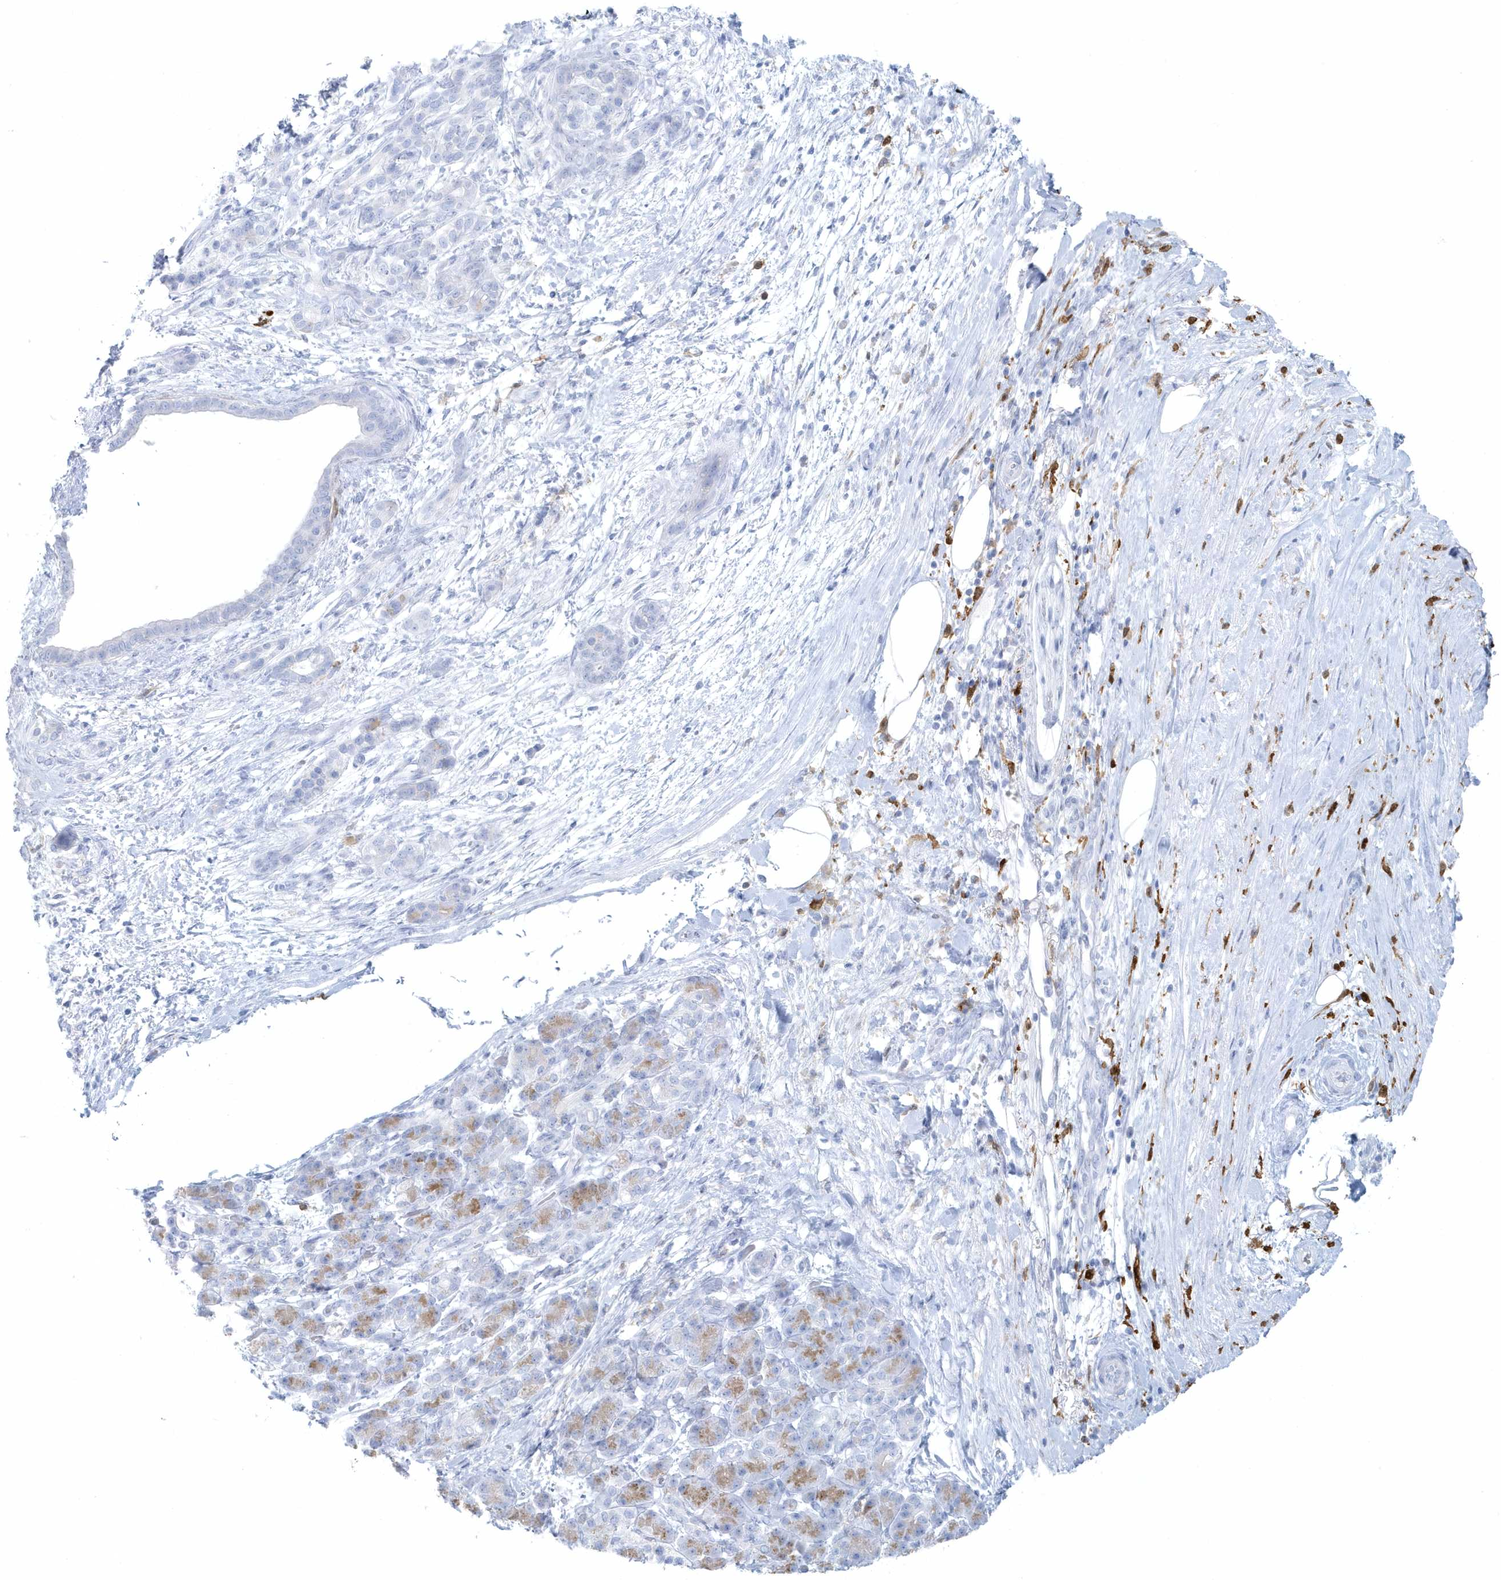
{"staining": {"intensity": "negative", "quantity": "none", "location": "none"}, "tissue": "pancreatic cancer", "cell_type": "Tumor cells", "image_type": "cancer", "snomed": [{"axis": "morphology", "description": "Adenocarcinoma, NOS"}, {"axis": "topography", "description": "Pancreas"}], "caption": "DAB (3,3'-diaminobenzidine) immunohistochemical staining of human adenocarcinoma (pancreatic) shows no significant expression in tumor cells.", "gene": "FAM98A", "patient": {"sex": "female", "age": 55}}